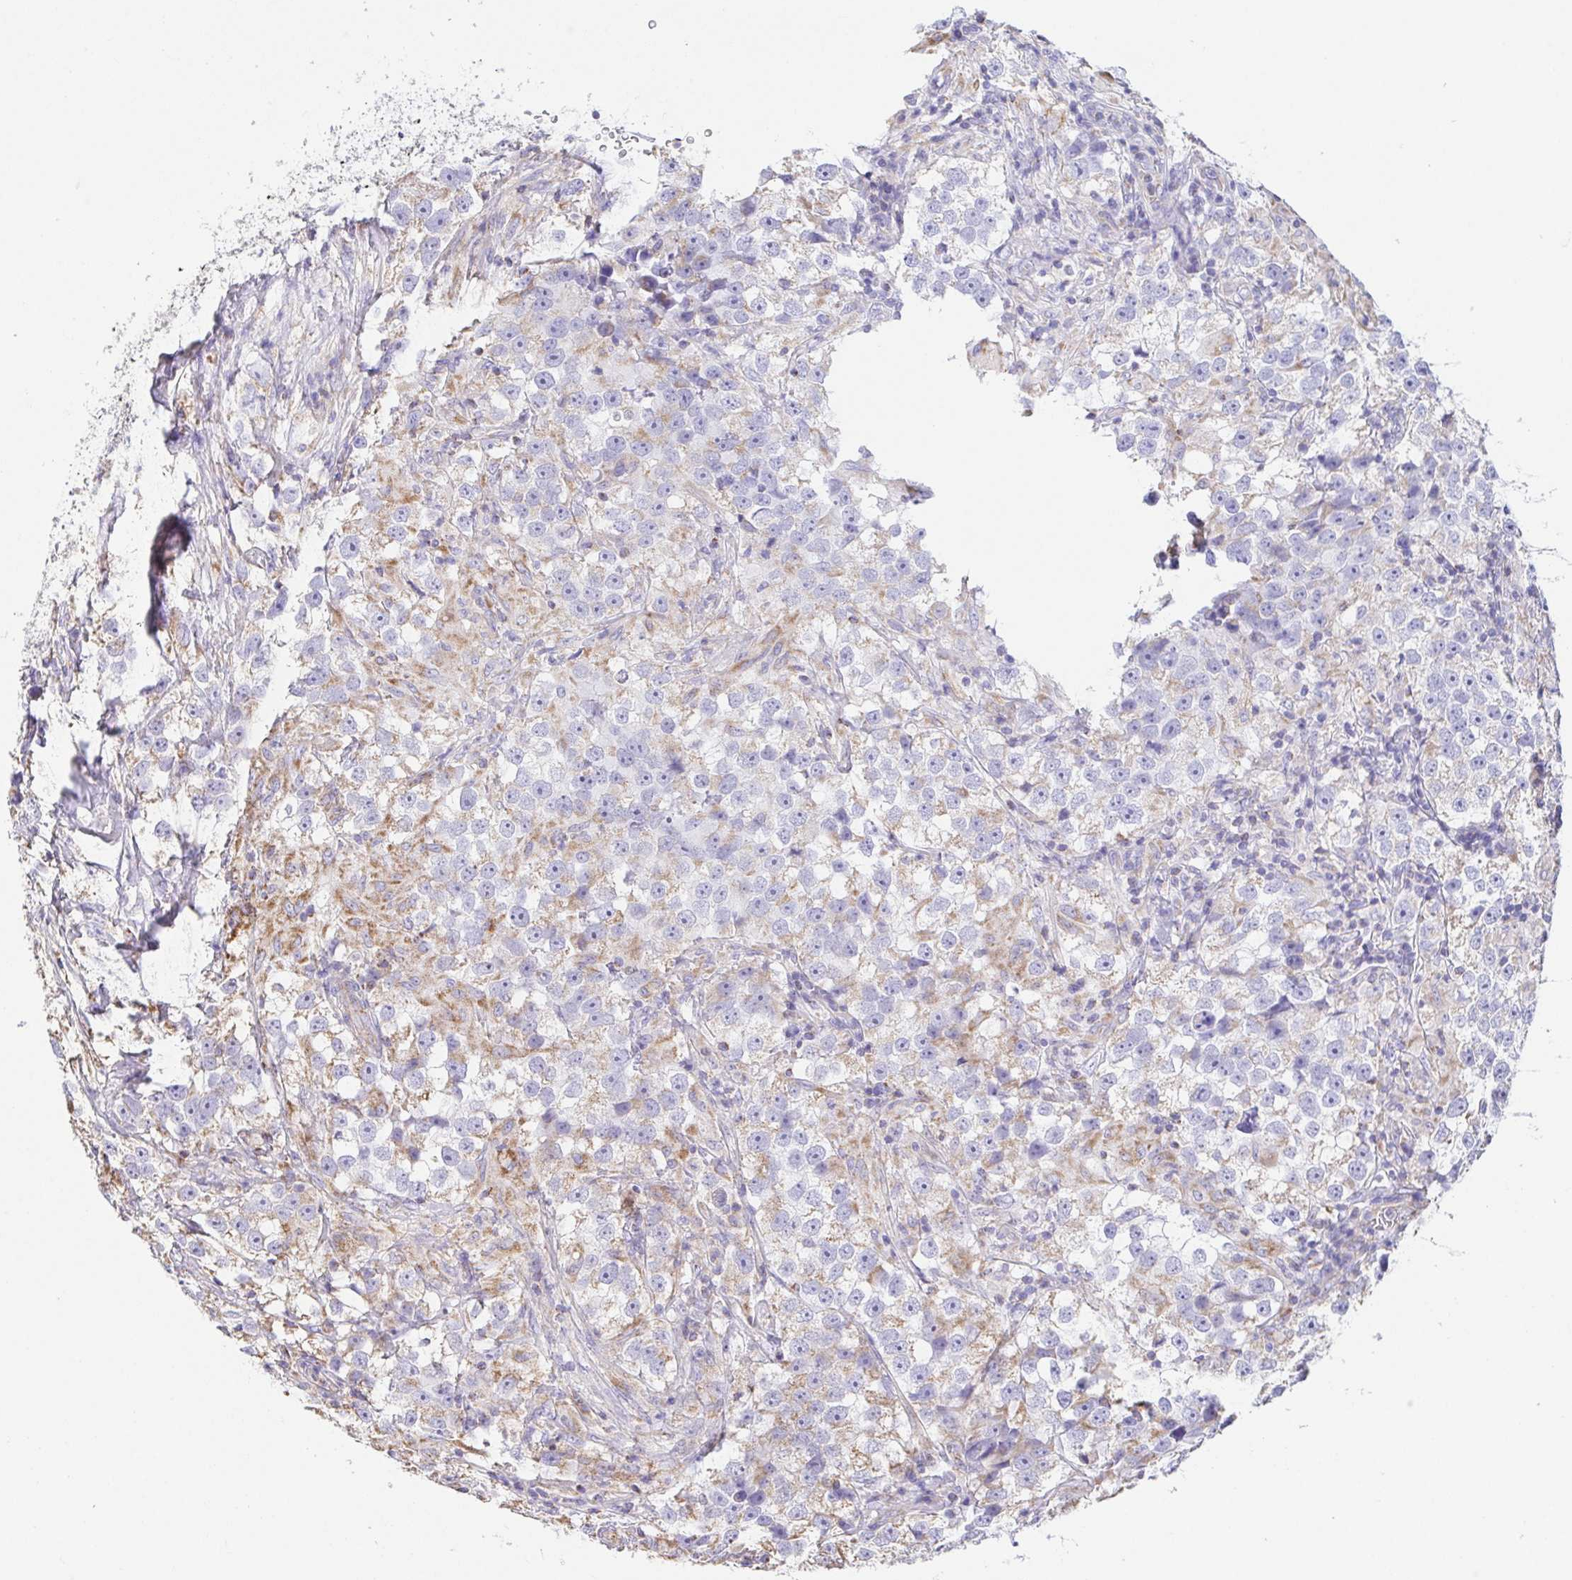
{"staining": {"intensity": "weak", "quantity": "<25%", "location": "cytoplasmic/membranous"}, "tissue": "testis cancer", "cell_type": "Tumor cells", "image_type": "cancer", "snomed": [{"axis": "morphology", "description": "Seminoma, NOS"}, {"axis": "topography", "description": "Testis"}], "caption": "Immunohistochemistry (IHC) image of testis seminoma stained for a protein (brown), which demonstrates no positivity in tumor cells.", "gene": "GINM1", "patient": {"sex": "male", "age": 46}}